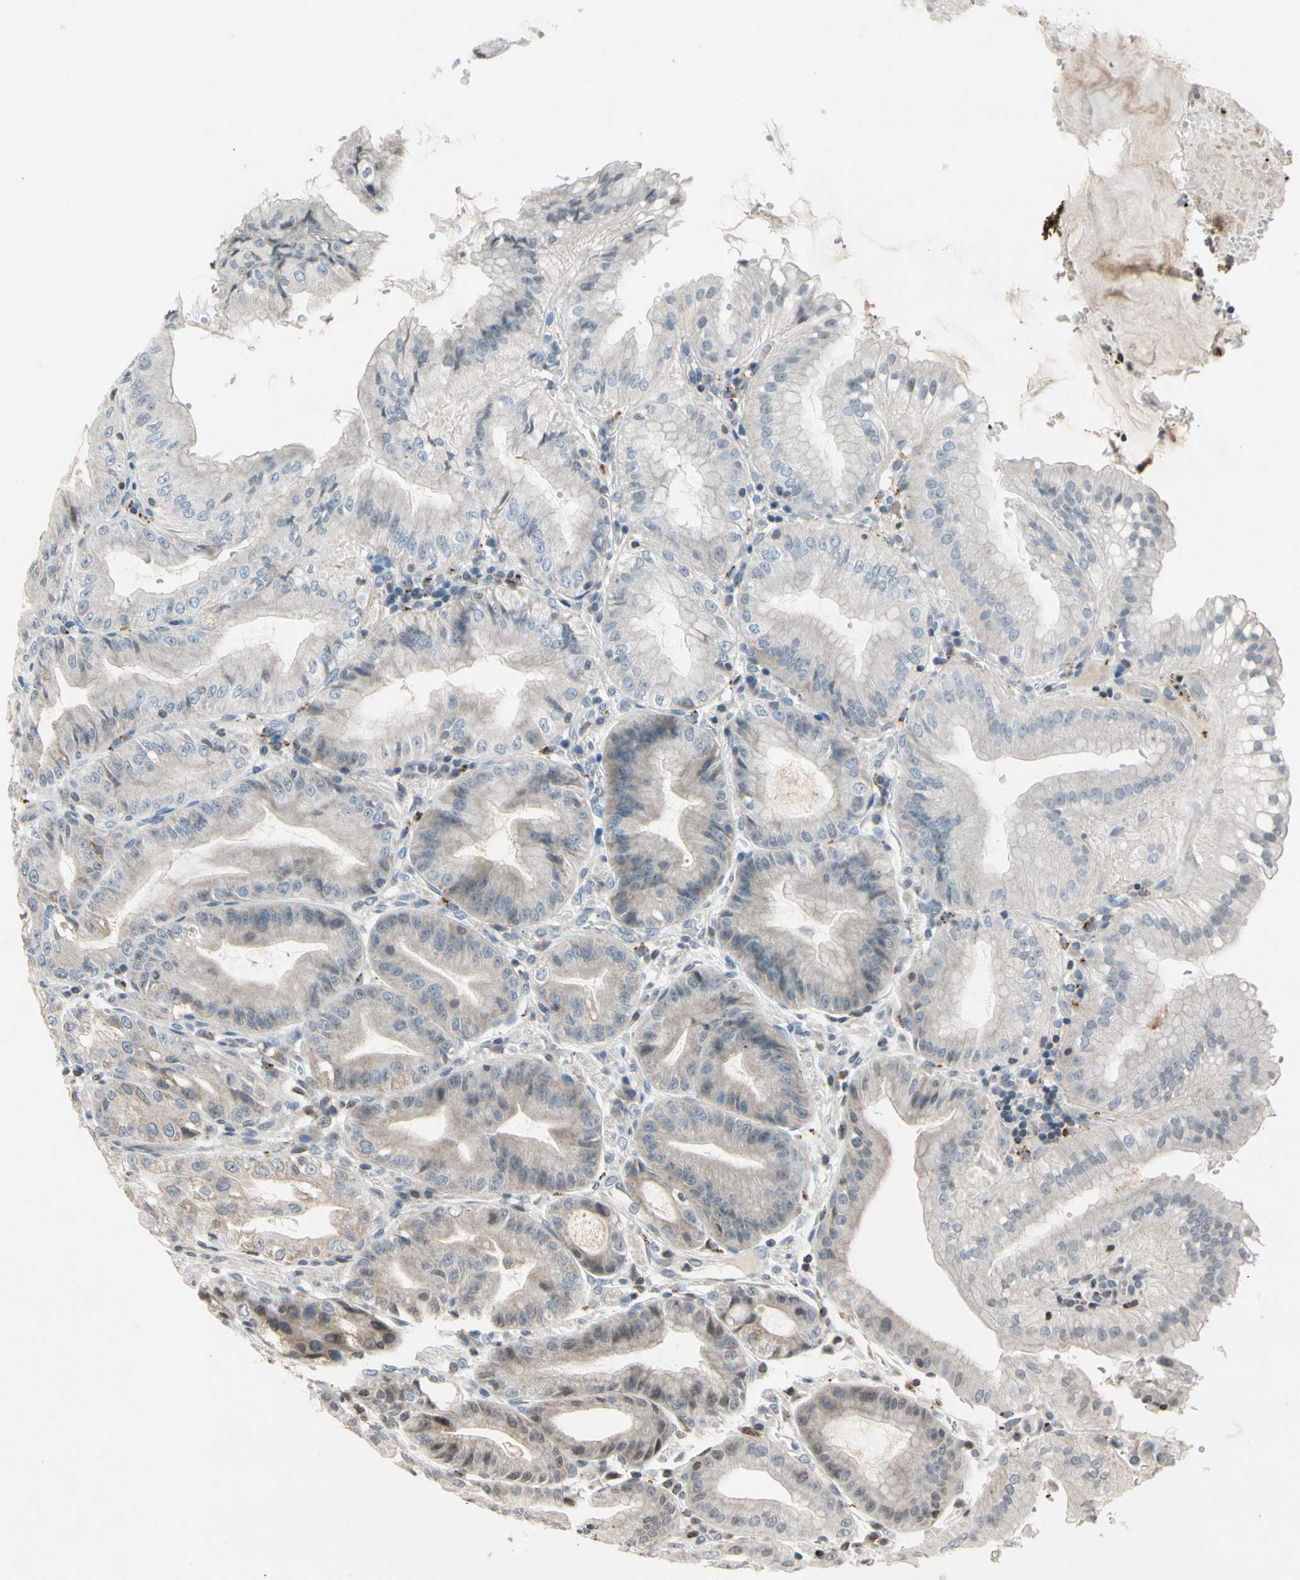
{"staining": {"intensity": "moderate", "quantity": ">75%", "location": "cytoplasmic/membranous,nuclear"}, "tissue": "stomach", "cell_type": "Glandular cells", "image_type": "normal", "snomed": [{"axis": "morphology", "description": "Normal tissue, NOS"}, {"axis": "topography", "description": "Stomach, lower"}], "caption": "Immunohistochemical staining of unremarkable human stomach exhibits medium levels of moderate cytoplasmic/membranous,nuclear positivity in approximately >75% of glandular cells. The staining is performed using DAB (3,3'-diaminobenzidine) brown chromogen to label protein expression. The nuclei are counter-stained blue using hematoxylin.", "gene": "CLDN11", "patient": {"sex": "male", "age": 71}}